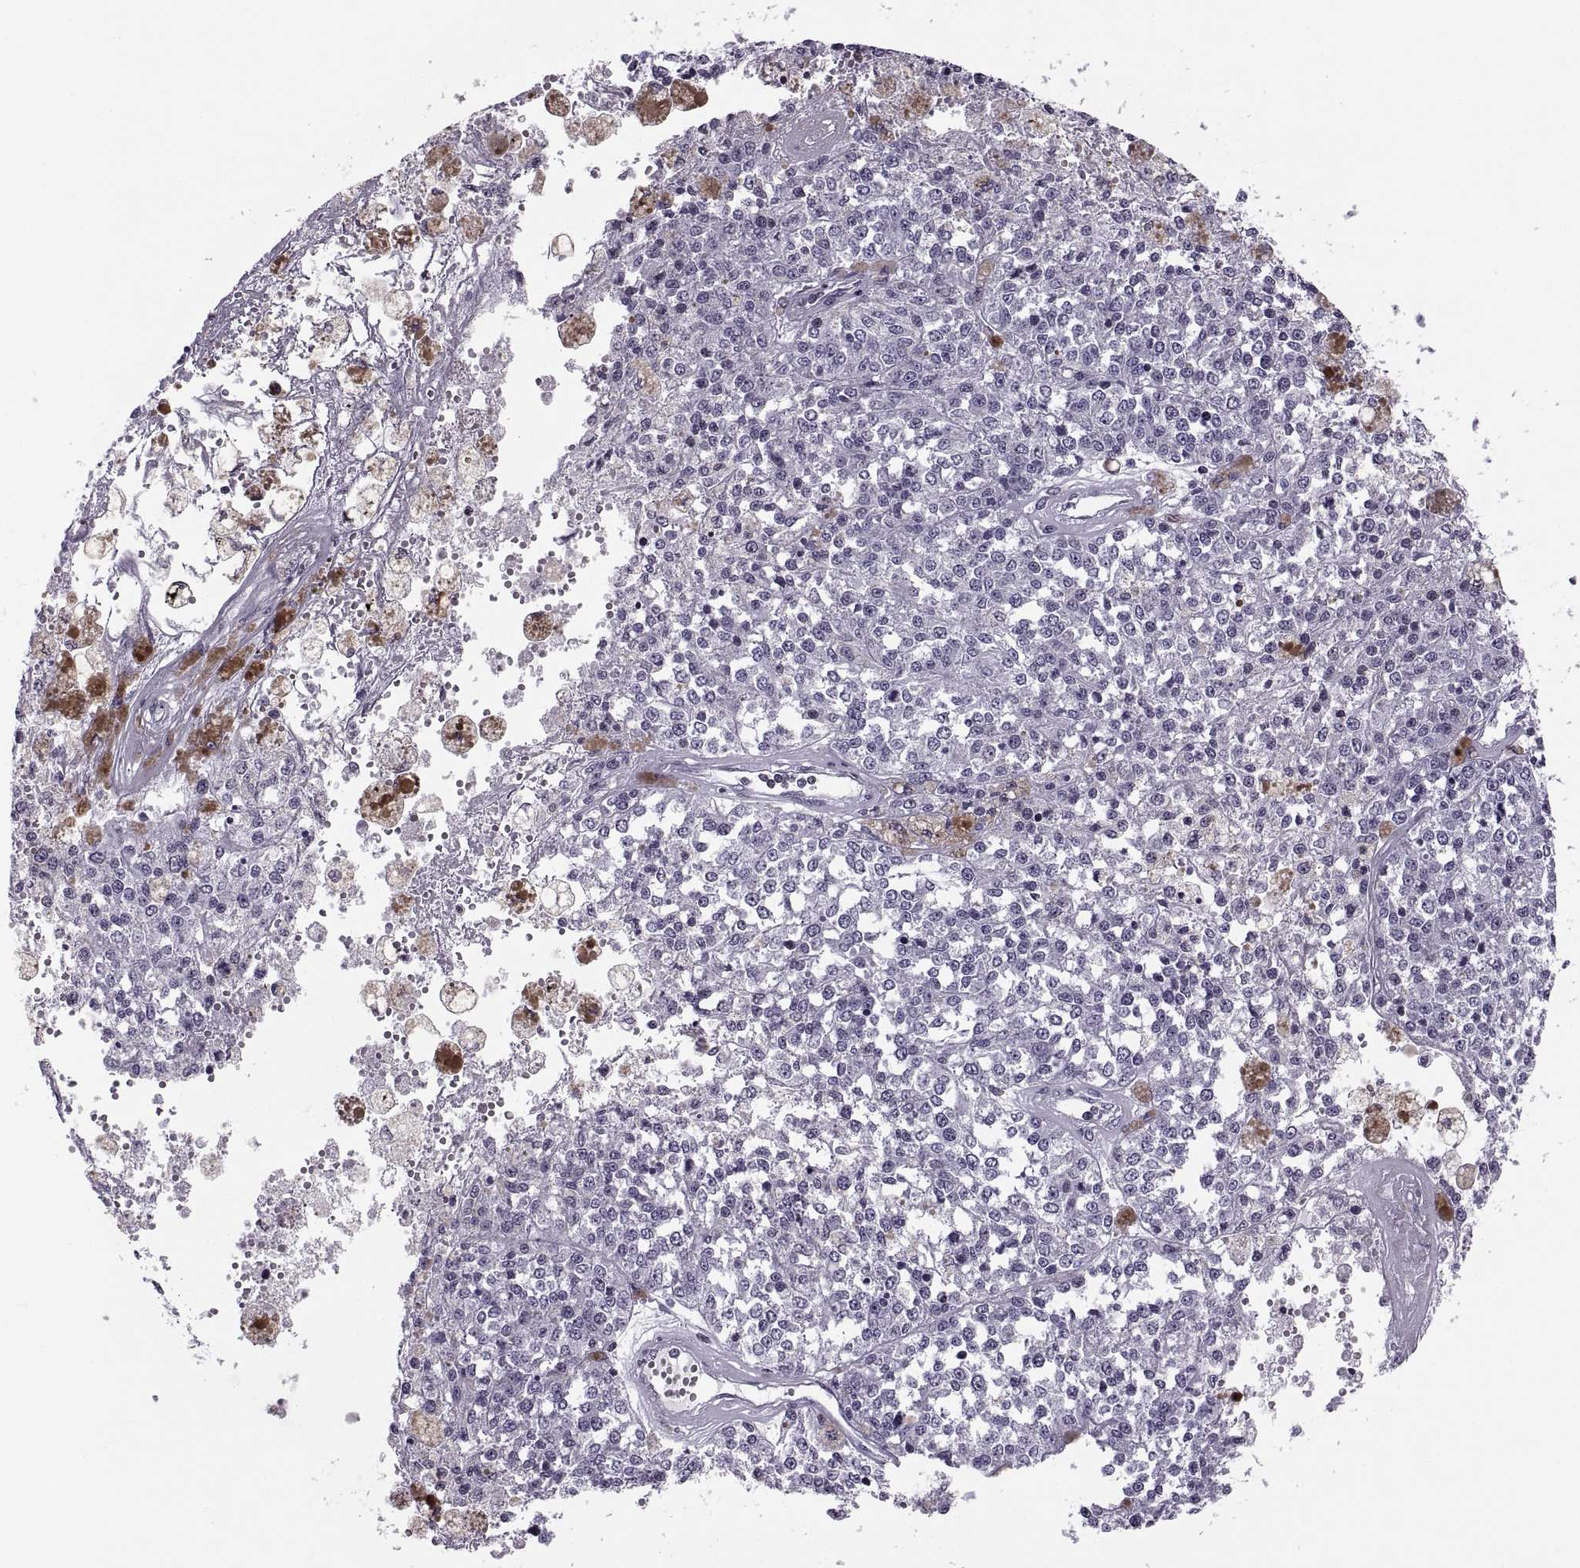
{"staining": {"intensity": "negative", "quantity": "none", "location": "none"}, "tissue": "melanoma", "cell_type": "Tumor cells", "image_type": "cancer", "snomed": [{"axis": "morphology", "description": "Malignant melanoma, Metastatic site"}, {"axis": "topography", "description": "Lymph node"}], "caption": "Tumor cells show no significant protein expression in melanoma. (Stains: DAB immunohistochemistry with hematoxylin counter stain, Microscopy: brightfield microscopy at high magnification).", "gene": "H1-8", "patient": {"sex": "female", "age": 64}}